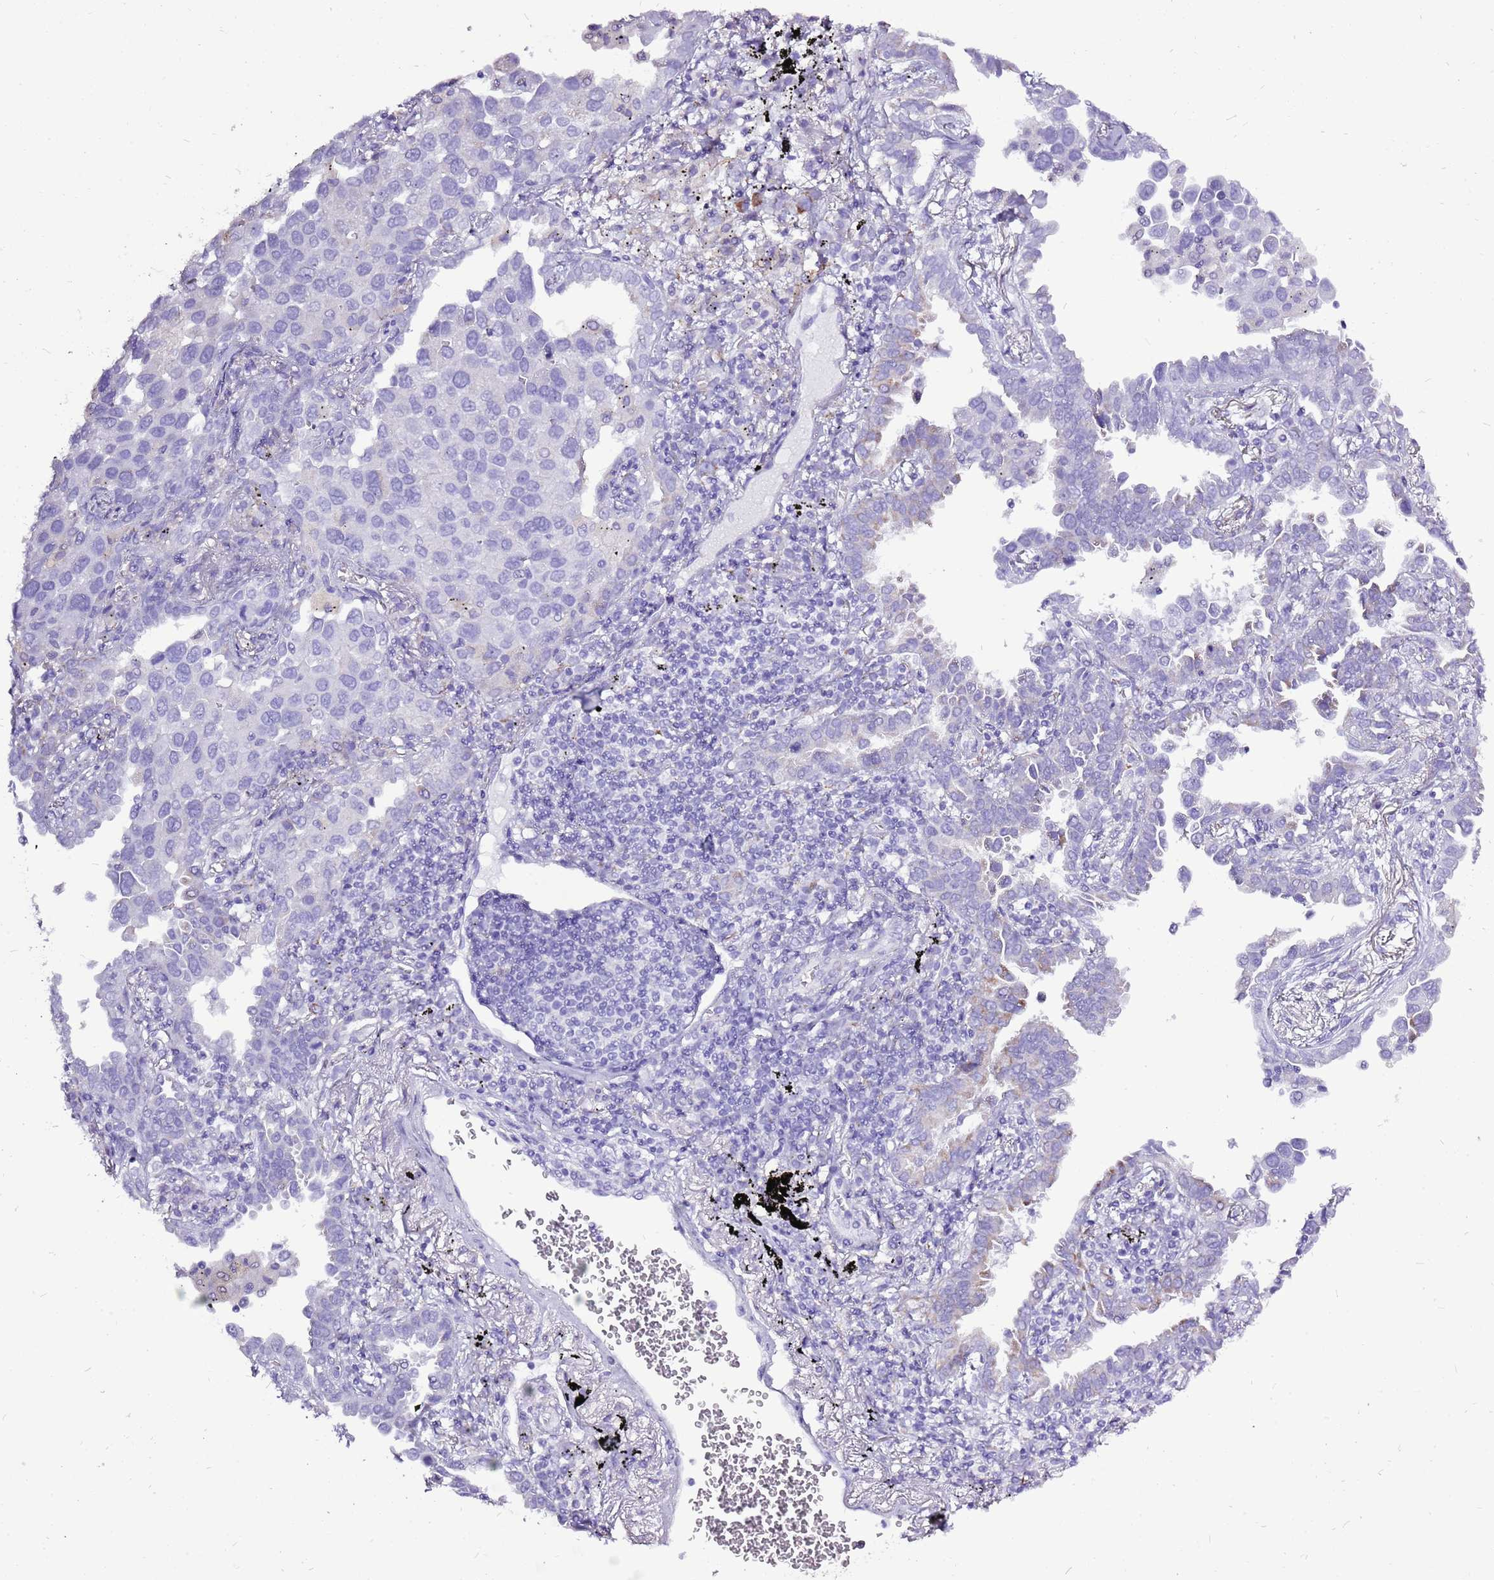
{"staining": {"intensity": "negative", "quantity": "none", "location": "none"}, "tissue": "lung cancer", "cell_type": "Tumor cells", "image_type": "cancer", "snomed": [{"axis": "morphology", "description": "Adenocarcinoma, NOS"}, {"axis": "topography", "description": "Lung"}], "caption": "There is no significant positivity in tumor cells of lung adenocarcinoma.", "gene": "ACSS3", "patient": {"sex": "male", "age": 67}}